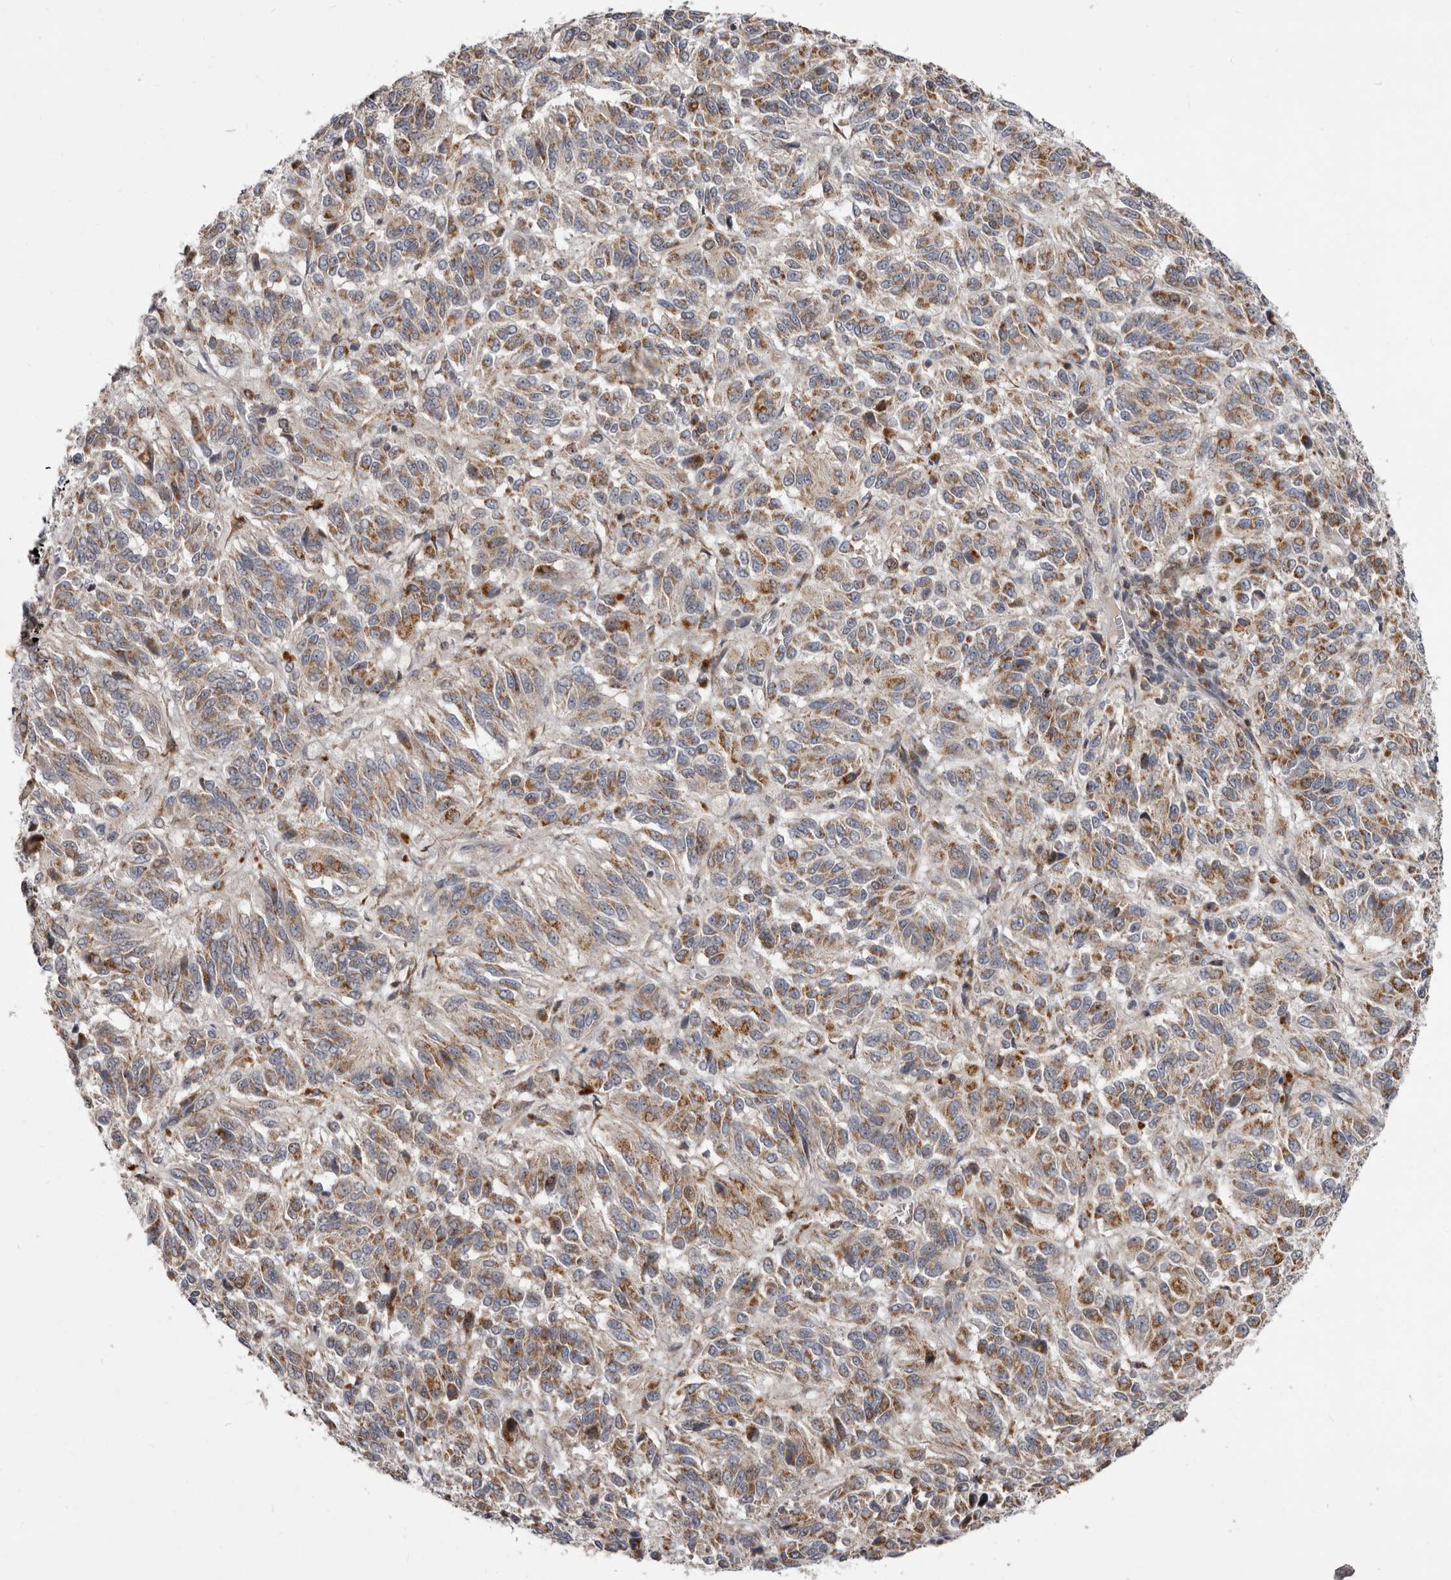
{"staining": {"intensity": "moderate", "quantity": ">75%", "location": "cytoplasmic/membranous"}, "tissue": "melanoma", "cell_type": "Tumor cells", "image_type": "cancer", "snomed": [{"axis": "morphology", "description": "Malignant melanoma, Metastatic site"}, {"axis": "topography", "description": "Lung"}], "caption": "An immunohistochemistry (IHC) image of neoplastic tissue is shown. Protein staining in brown highlights moderate cytoplasmic/membranous positivity in melanoma within tumor cells. The staining was performed using DAB (3,3'-diaminobenzidine) to visualize the protein expression in brown, while the nuclei were stained in blue with hematoxylin (Magnification: 20x).", "gene": "SMC4", "patient": {"sex": "male", "age": 64}}